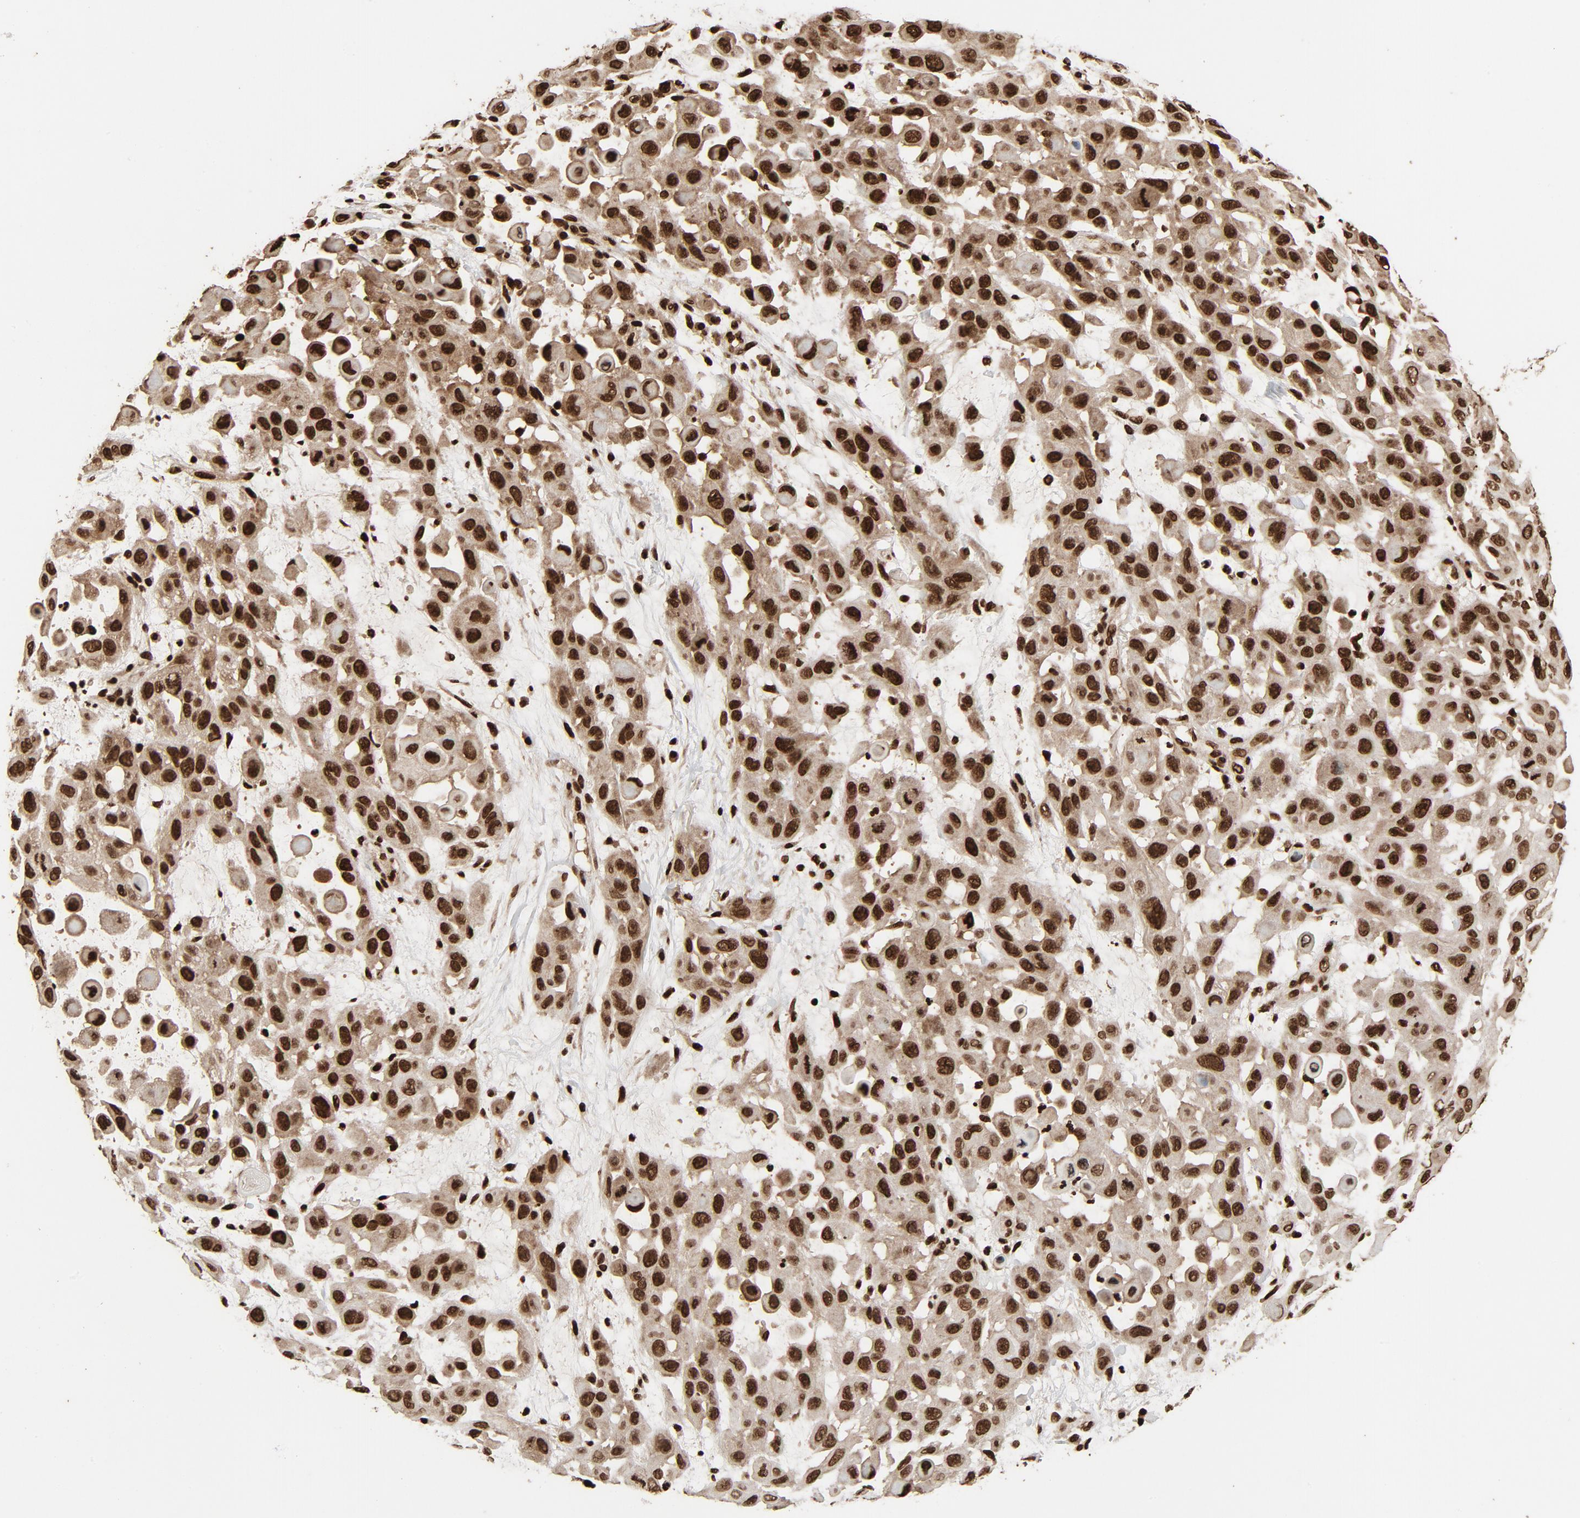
{"staining": {"intensity": "strong", "quantity": ">75%", "location": "nuclear"}, "tissue": "skin cancer", "cell_type": "Tumor cells", "image_type": "cancer", "snomed": [{"axis": "morphology", "description": "Squamous cell carcinoma, NOS"}, {"axis": "topography", "description": "Skin"}], "caption": "Immunohistochemistry image of squamous cell carcinoma (skin) stained for a protein (brown), which reveals high levels of strong nuclear staining in about >75% of tumor cells.", "gene": "TP53BP1", "patient": {"sex": "male", "age": 81}}